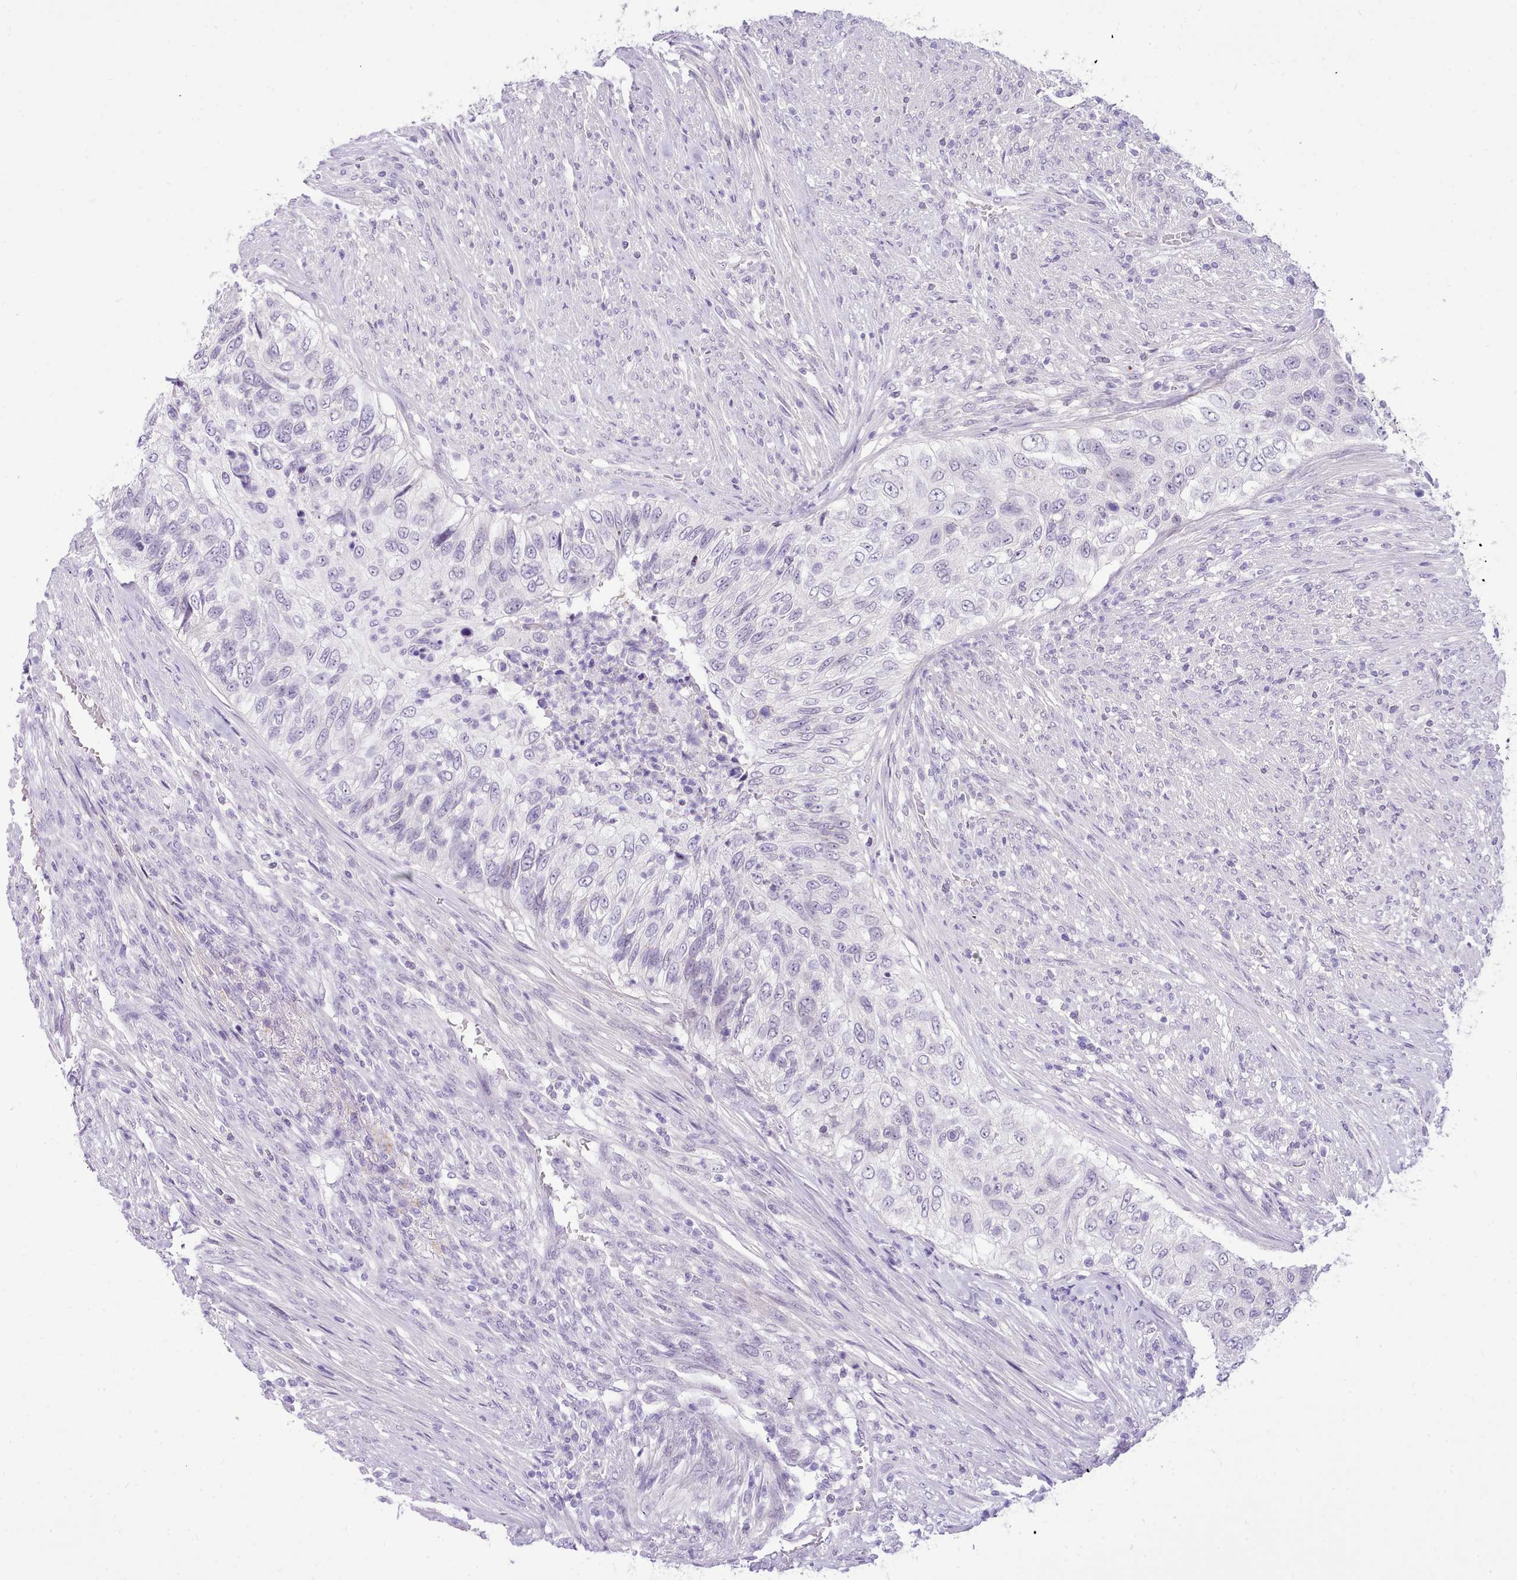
{"staining": {"intensity": "negative", "quantity": "none", "location": "none"}, "tissue": "urothelial cancer", "cell_type": "Tumor cells", "image_type": "cancer", "snomed": [{"axis": "morphology", "description": "Urothelial carcinoma, High grade"}, {"axis": "topography", "description": "Urinary bladder"}], "caption": "High magnification brightfield microscopy of high-grade urothelial carcinoma stained with DAB (3,3'-diaminobenzidine) (brown) and counterstained with hematoxylin (blue): tumor cells show no significant expression. The staining is performed using DAB (3,3'-diaminobenzidine) brown chromogen with nuclei counter-stained in using hematoxylin.", "gene": "LRRC37A", "patient": {"sex": "female", "age": 60}}